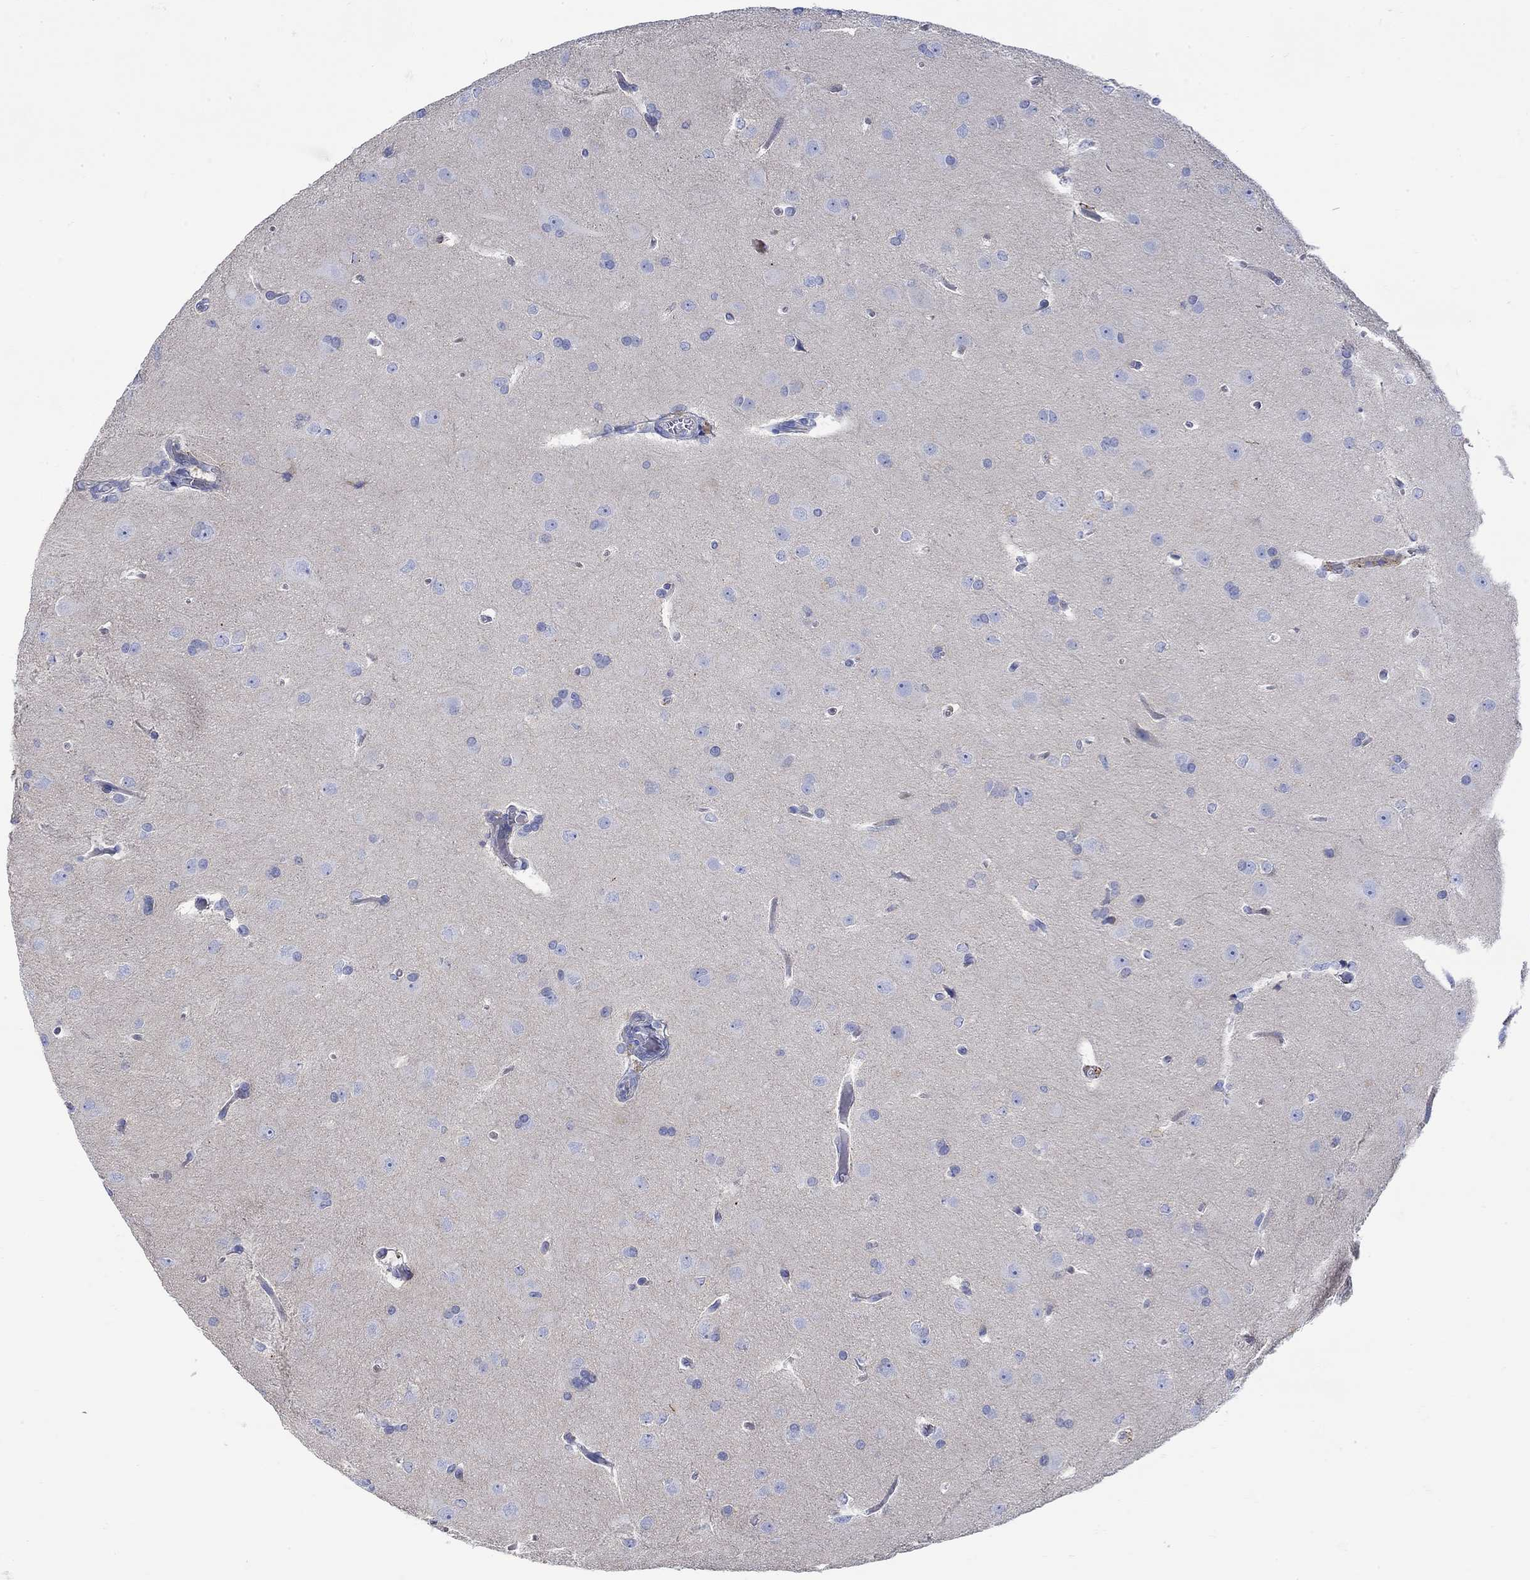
{"staining": {"intensity": "negative", "quantity": "none", "location": "none"}, "tissue": "glioma", "cell_type": "Tumor cells", "image_type": "cancer", "snomed": [{"axis": "morphology", "description": "Glioma, malignant, Low grade"}, {"axis": "topography", "description": "Brain"}], "caption": "Micrograph shows no protein staining in tumor cells of glioma tissue.", "gene": "ANKMY1", "patient": {"sex": "female", "age": 32}}